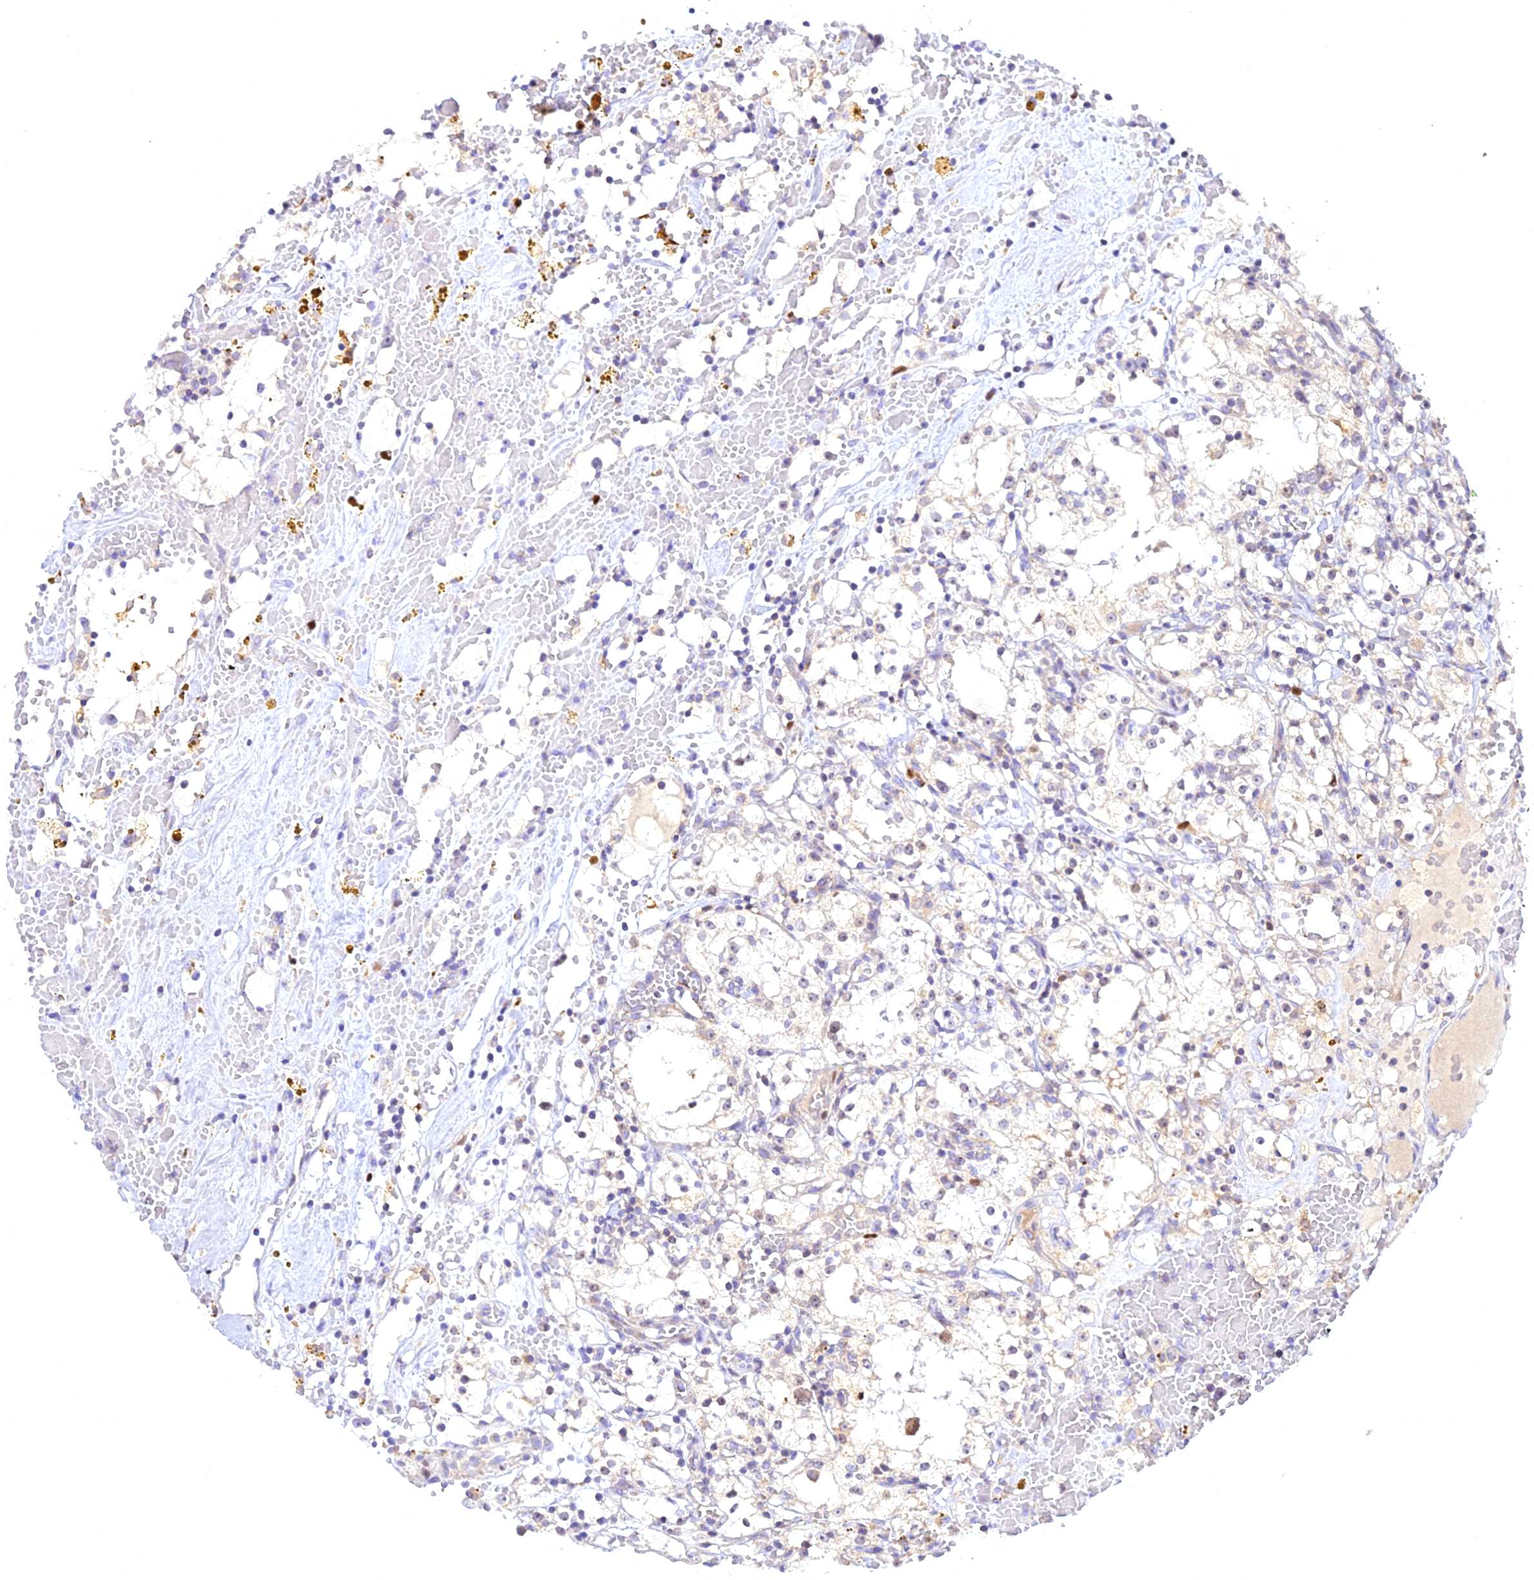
{"staining": {"intensity": "negative", "quantity": "none", "location": "none"}, "tissue": "renal cancer", "cell_type": "Tumor cells", "image_type": "cancer", "snomed": [{"axis": "morphology", "description": "Adenocarcinoma, NOS"}, {"axis": "topography", "description": "Kidney"}], "caption": "Immunohistochemistry (IHC) photomicrograph of human renal adenocarcinoma stained for a protein (brown), which displays no expression in tumor cells. (Stains: DAB (3,3'-diaminobenzidine) immunohistochemistry (IHC) with hematoxylin counter stain, Microscopy: brightfield microscopy at high magnification).", "gene": "CENPV", "patient": {"sex": "male", "age": 56}}